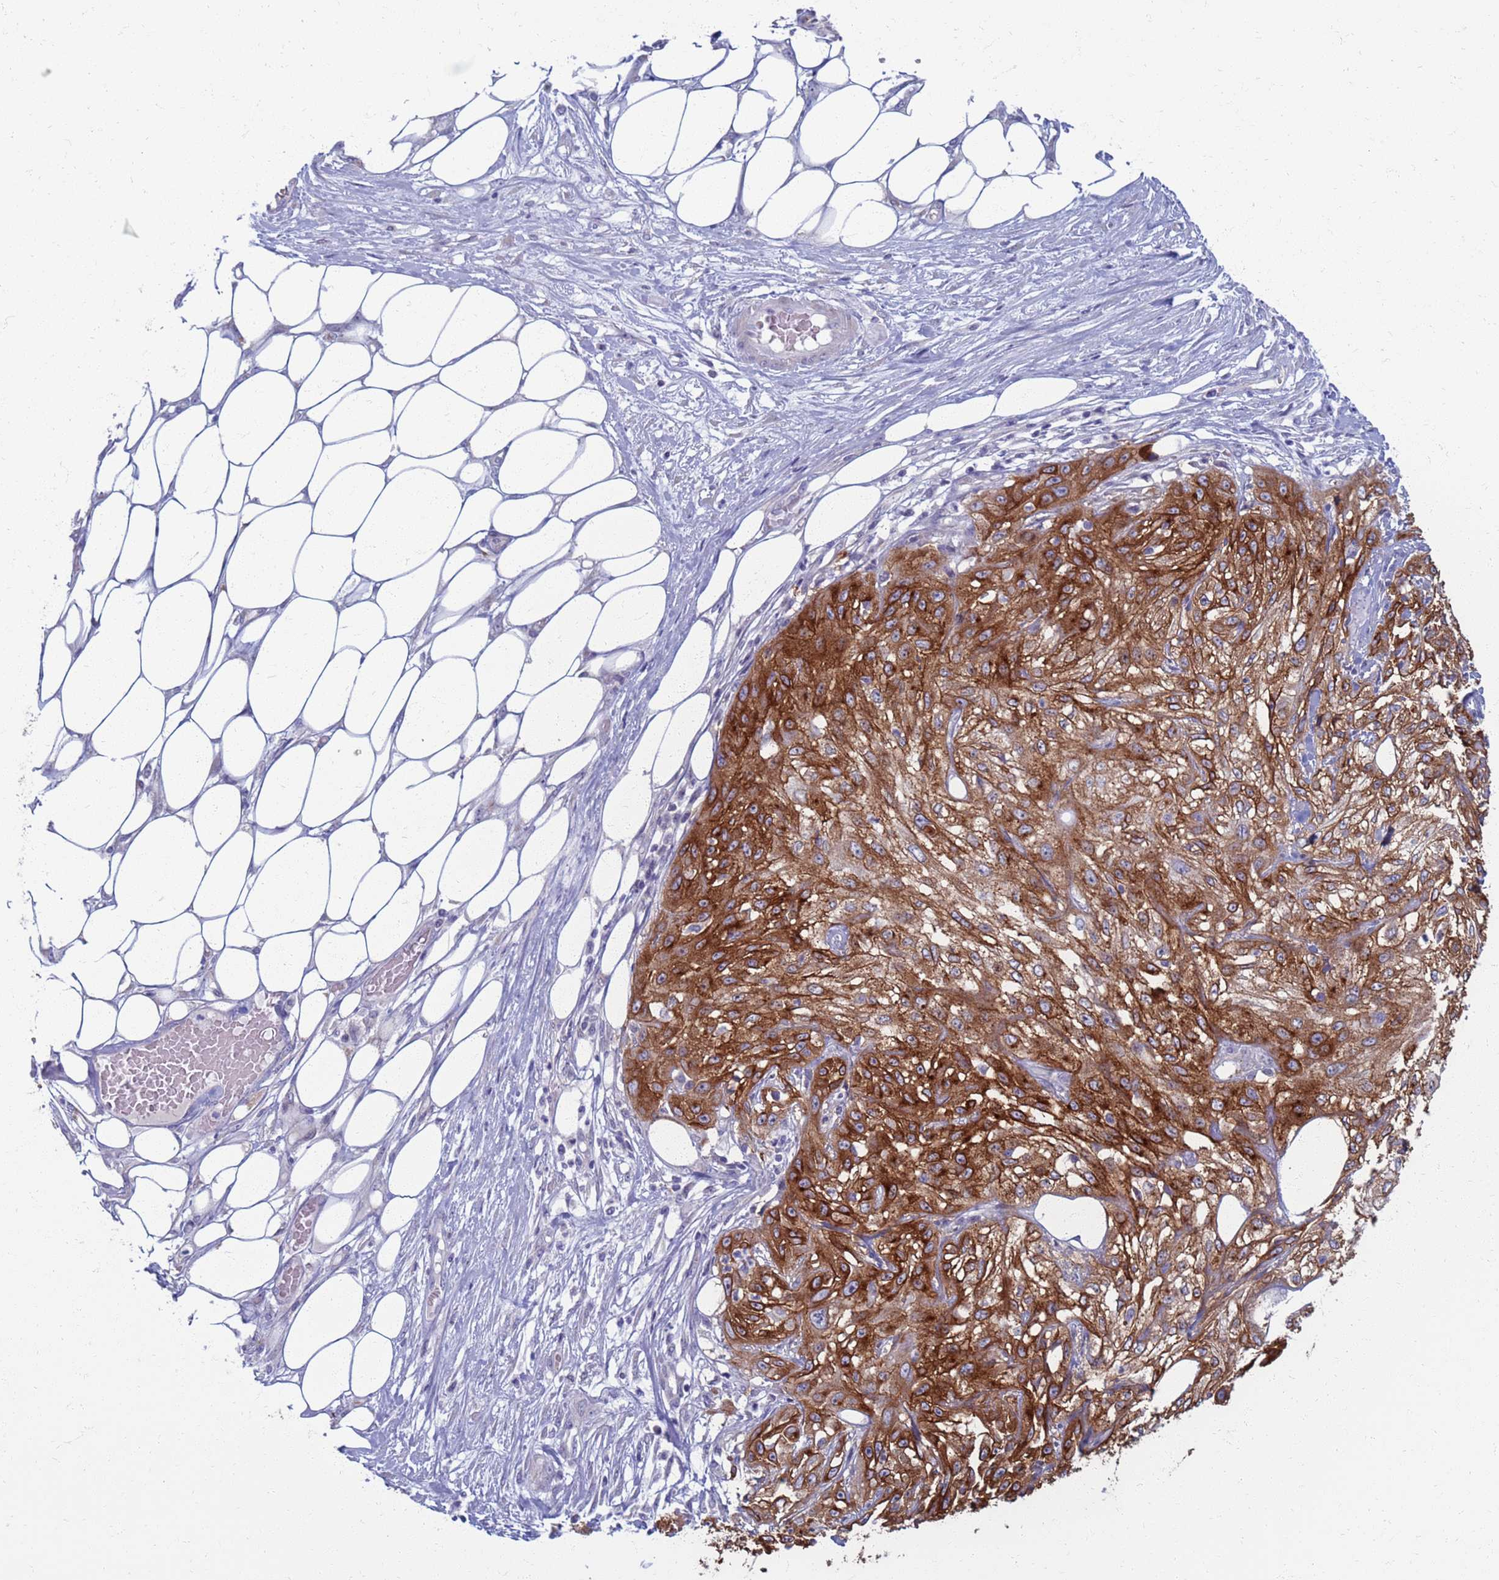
{"staining": {"intensity": "strong", "quantity": ">75%", "location": "cytoplasmic/membranous"}, "tissue": "skin cancer", "cell_type": "Tumor cells", "image_type": "cancer", "snomed": [{"axis": "morphology", "description": "Squamous cell carcinoma, NOS"}, {"axis": "morphology", "description": "Squamous cell carcinoma, metastatic, NOS"}, {"axis": "topography", "description": "Skin"}, {"axis": "topography", "description": "Lymph node"}], "caption": "A high-resolution micrograph shows immunohistochemistry (IHC) staining of squamous cell carcinoma (skin), which displays strong cytoplasmic/membranous staining in approximately >75% of tumor cells.", "gene": "CLCA2", "patient": {"sex": "male", "age": 75}}